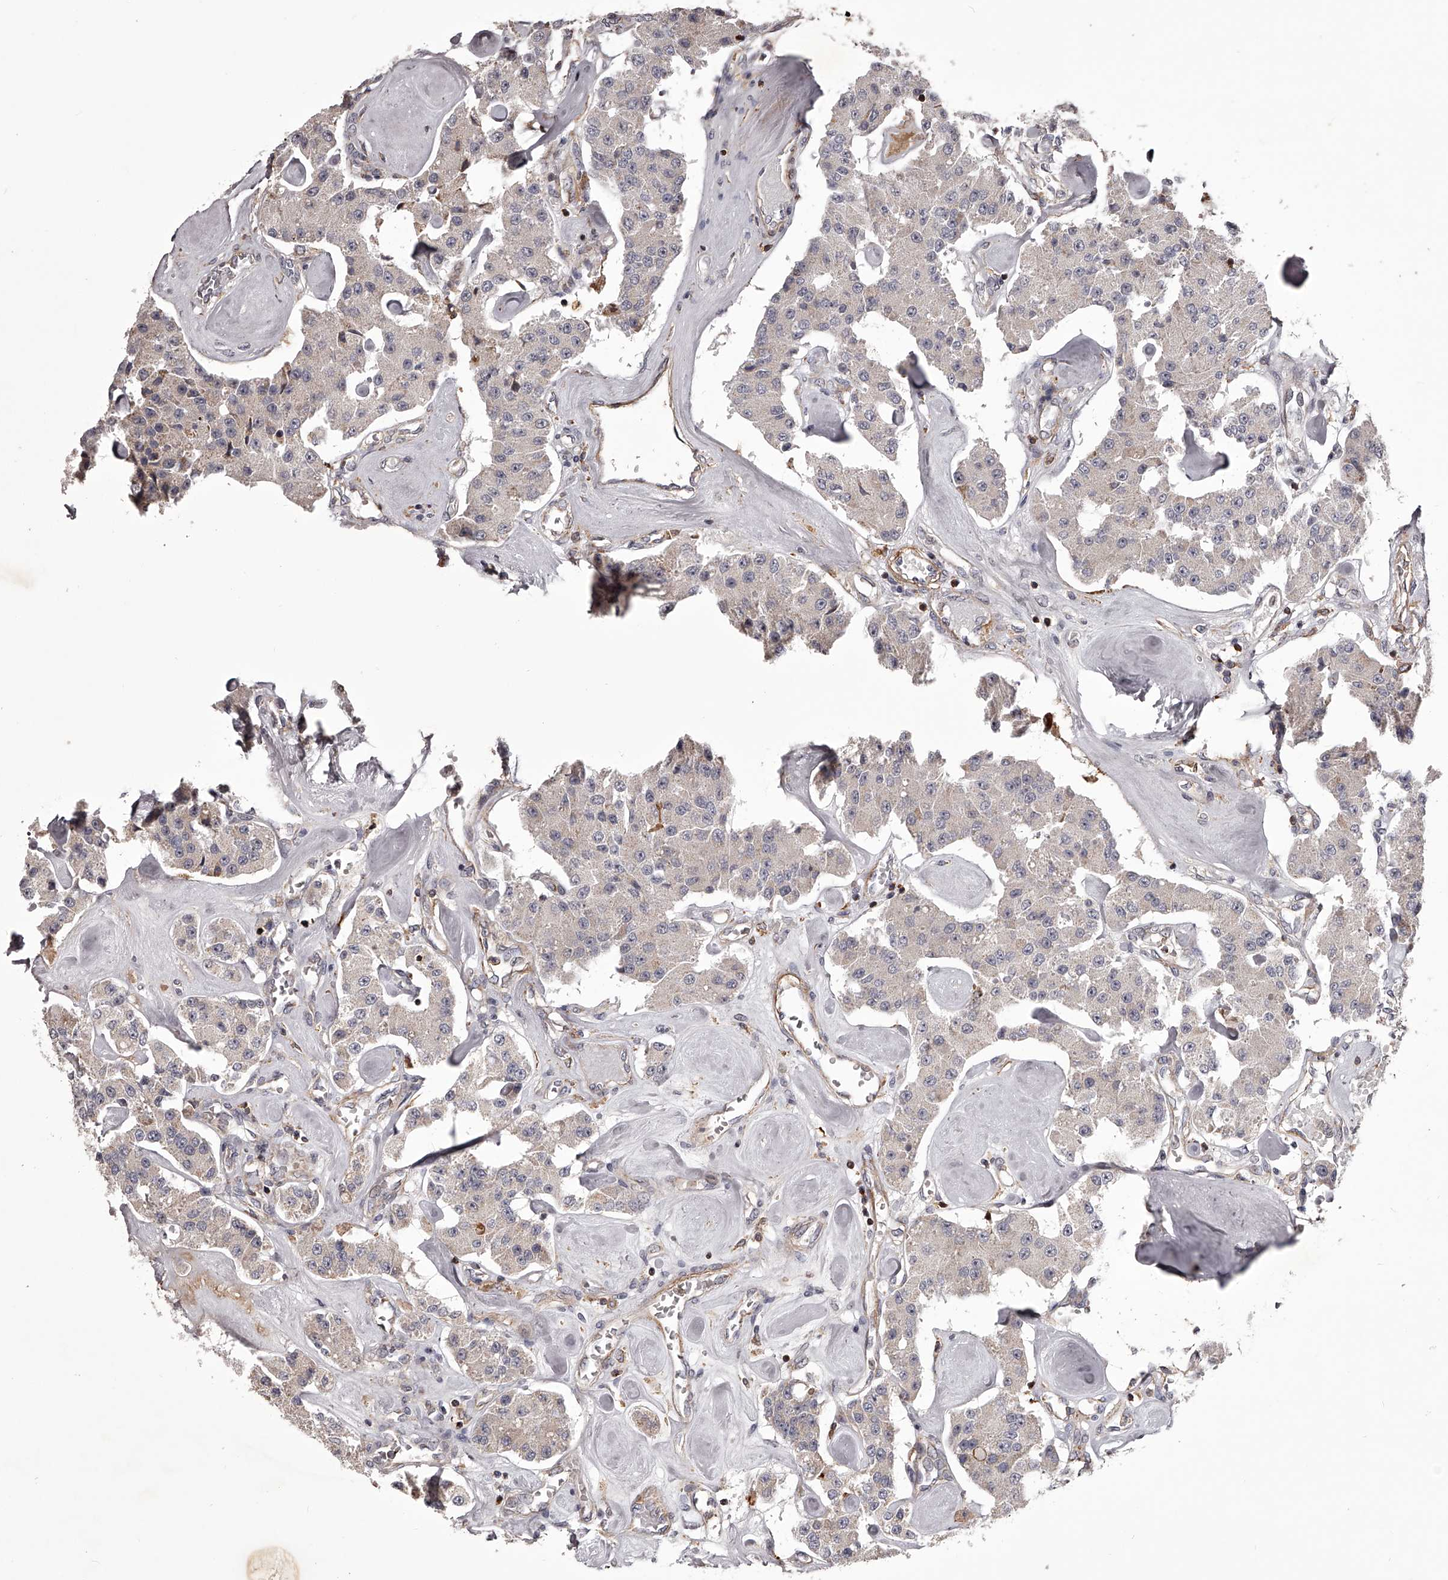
{"staining": {"intensity": "negative", "quantity": "none", "location": "none"}, "tissue": "carcinoid", "cell_type": "Tumor cells", "image_type": "cancer", "snomed": [{"axis": "morphology", "description": "Carcinoid, malignant, NOS"}, {"axis": "topography", "description": "Pancreas"}], "caption": "Immunohistochemistry (IHC) photomicrograph of neoplastic tissue: human malignant carcinoid stained with DAB (3,3'-diaminobenzidine) demonstrates no significant protein staining in tumor cells.", "gene": "RRP36", "patient": {"sex": "male", "age": 41}}